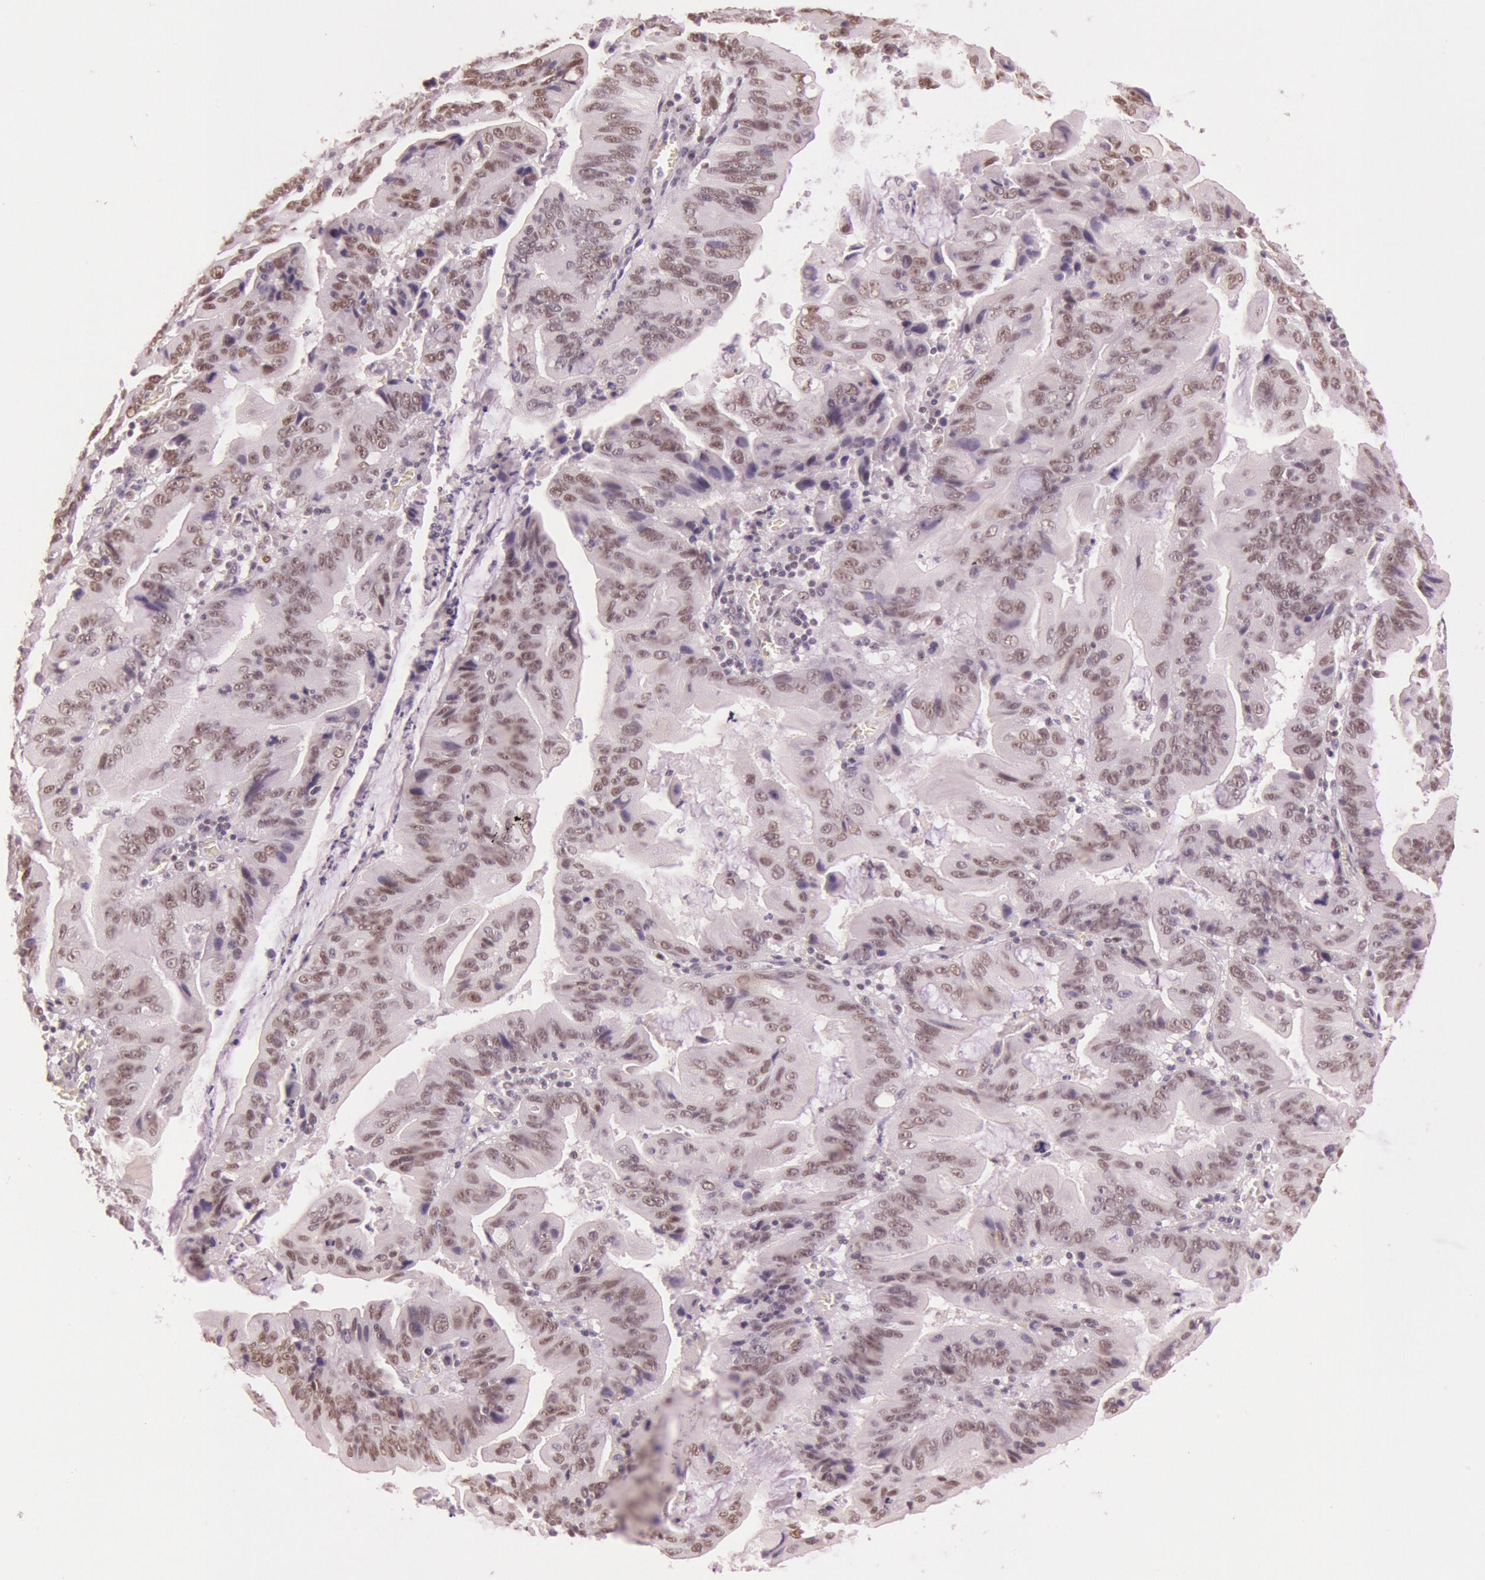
{"staining": {"intensity": "weak", "quantity": ">75%", "location": "nuclear"}, "tissue": "stomach cancer", "cell_type": "Tumor cells", "image_type": "cancer", "snomed": [{"axis": "morphology", "description": "Adenocarcinoma, NOS"}, {"axis": "topography", "description": "Stomach, upper"}], "caption": "A brown stain shows weak nuclear expression of a protein in human stomach cancer (adenocarcinoma) tumor cells. The staining was performed using DAB (3,3'-diaminobenzidine), with brown indicating positive protein expression. Nuclei are stained blue with hematoxylin.", "gene": "TASL", "patient": {"sex": "male", "age": 63}}